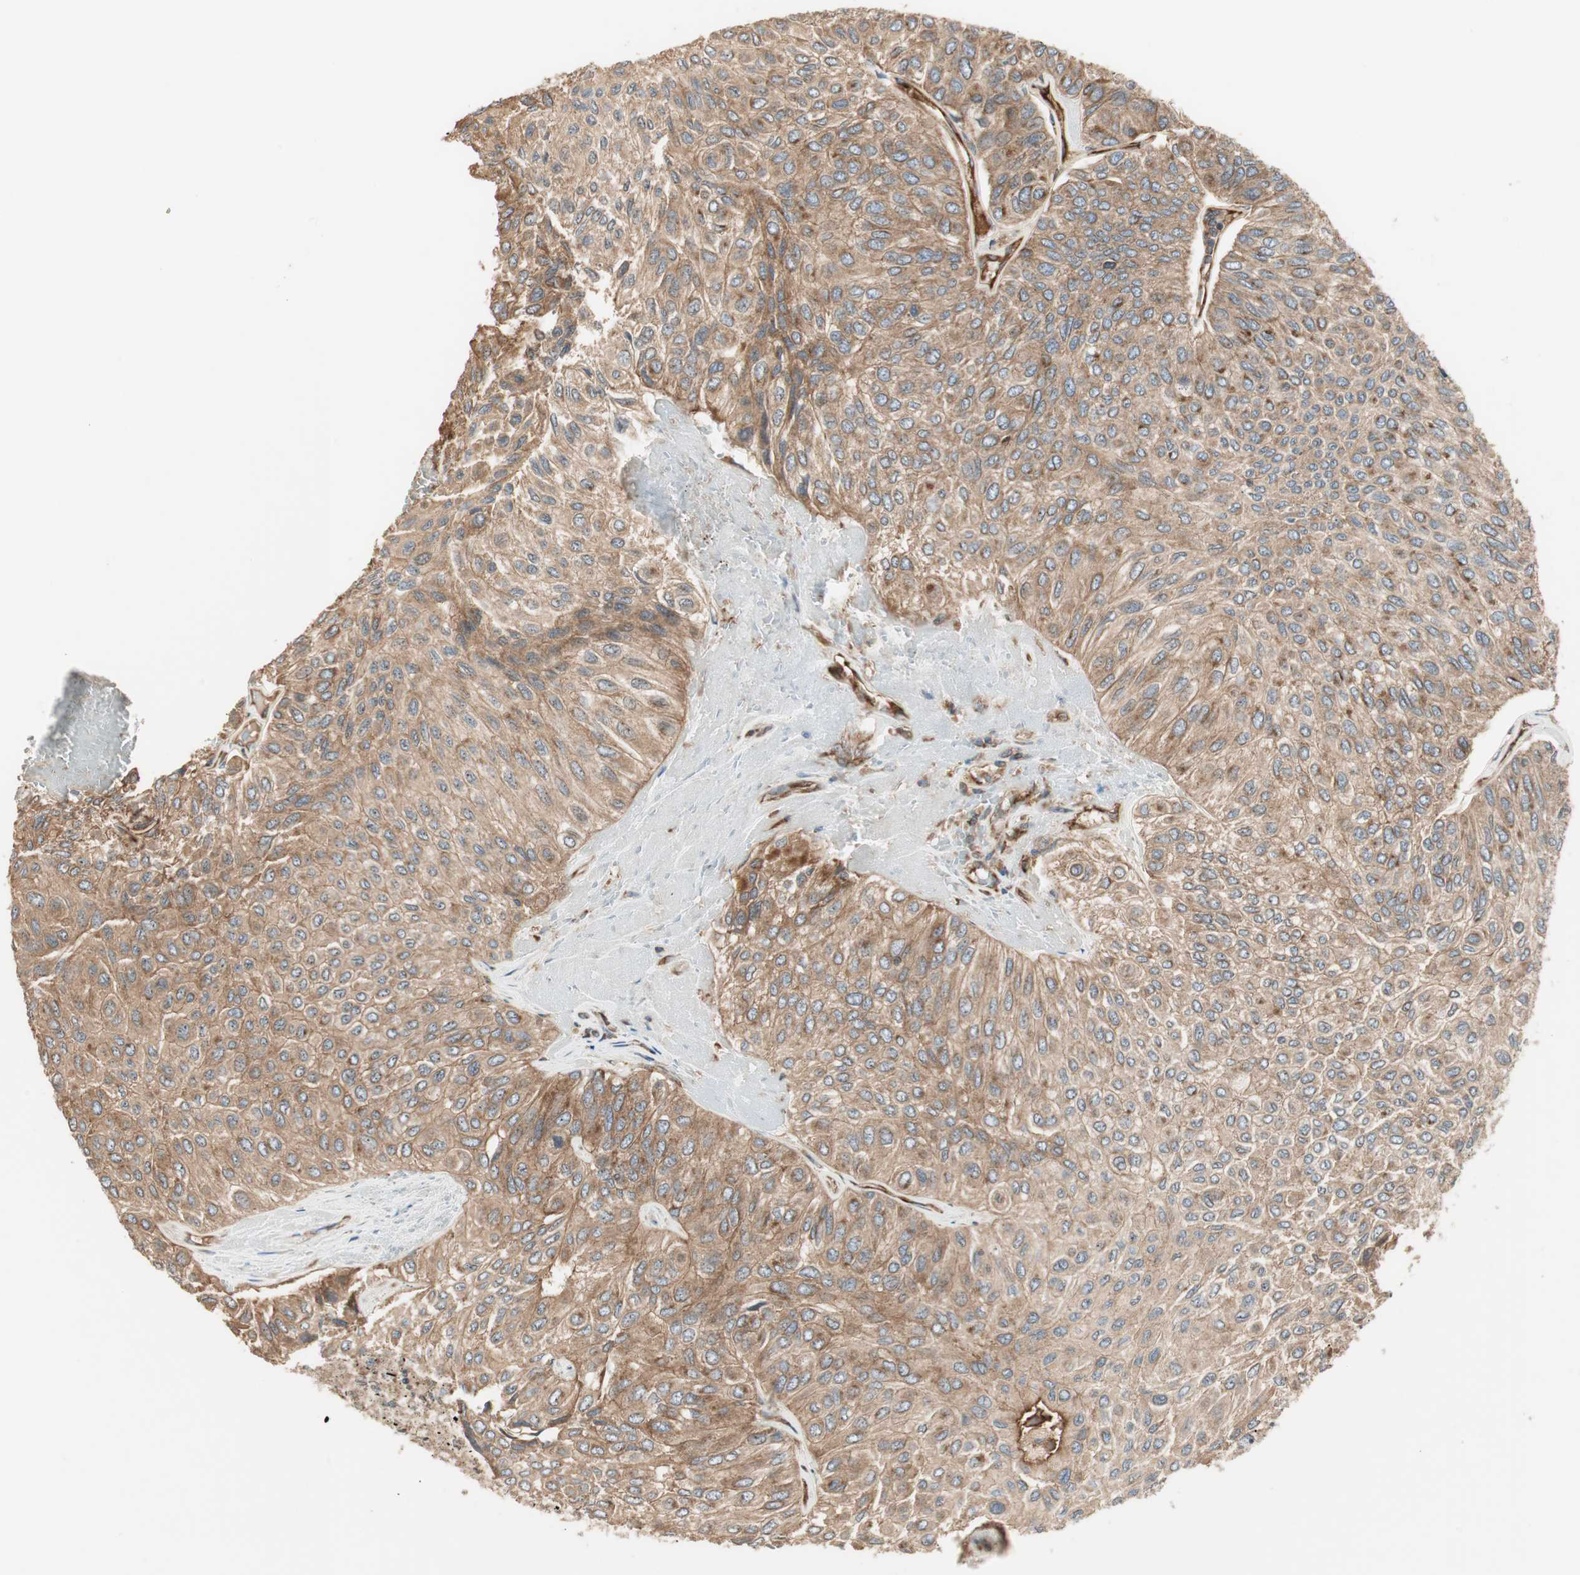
{"staining": {"intensity": "moderate", "quantity": ">75%", "location": "cytoplasmic/membranous"}, "tissue": "urothelial cancer", "cell_type": "Tumor cells", "image_type": "cancer", "snomed": [{"axis": "morphology", "description": "Urothelial carcinoma, High grade"}, {"axis": "topography", "description": "Urinary bladder"}], "caption": "The immunohistochemical stain labels moderate cytoplasmic/membranous positivity in tumor cells of high-grade urothelial carcinoma tissue. (IHC, brightfield microscopy, high magnification).", "gene": "CTTNBP2NL", "patient": {"sex": "male", "age": 66}}